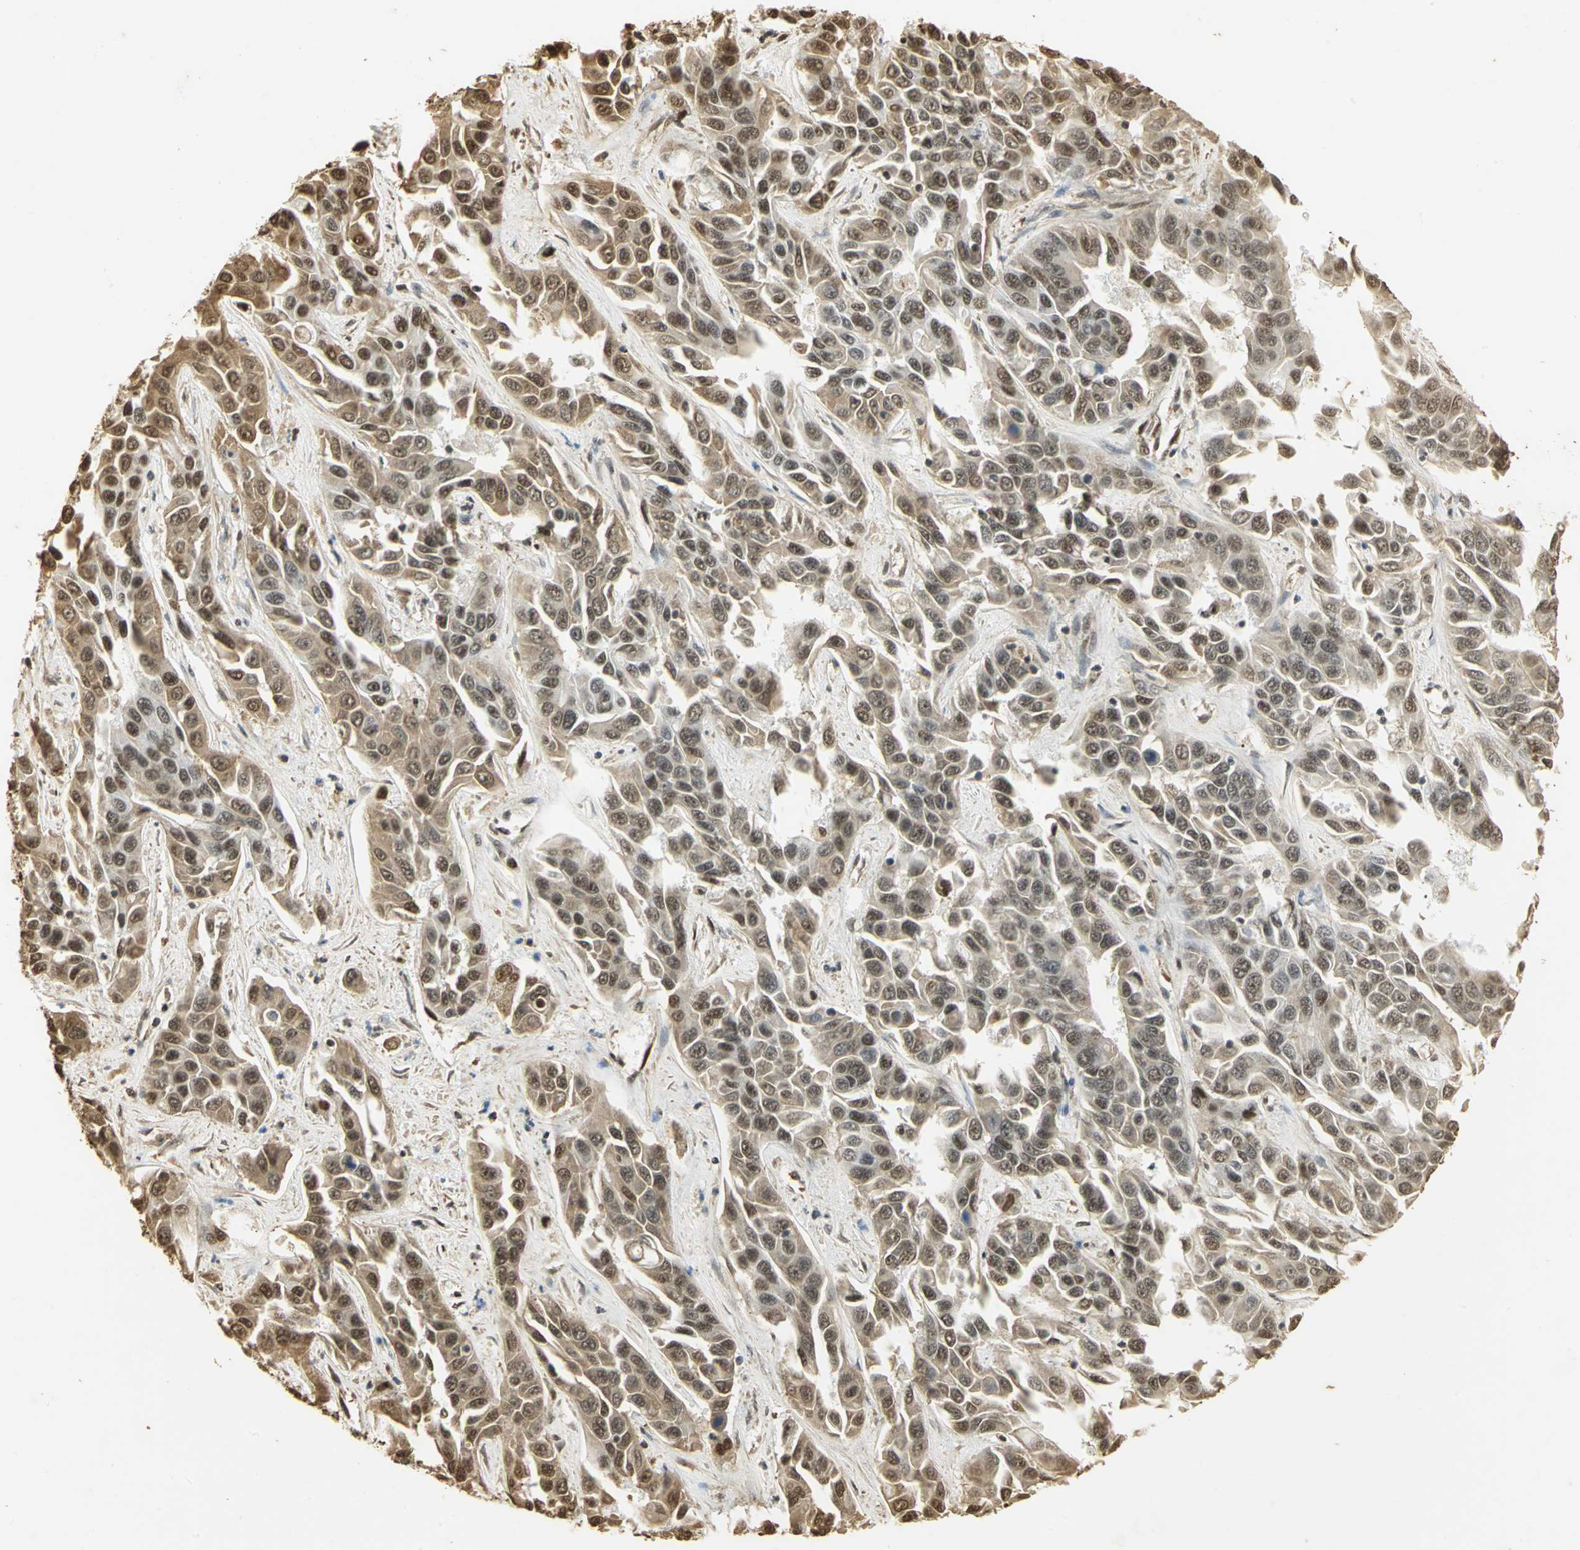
{"staining": {"intensity": "moderate", "quantity": ">75%", "location": "cytoplasmic/membranous,nuclear"}, "tissue": "liver cancer", "cell_type": "Tumor cells", "image_type": "cancer", "snomed": [{"axis": "morphology", "description": "Cholangiocarcinoma"}, {"axis": "topography", "description": "Liver"}], "caption": "An immunohistochemistry (IHC) photomicrograph of neoplastic tissue is shown. Protein staining in brown shows moderate cytoplasmic/membranous and nuclear positivity in liver cancer within tumor cells.", "gene": "SET", "patient": {"sex": "female", "age": 52}}